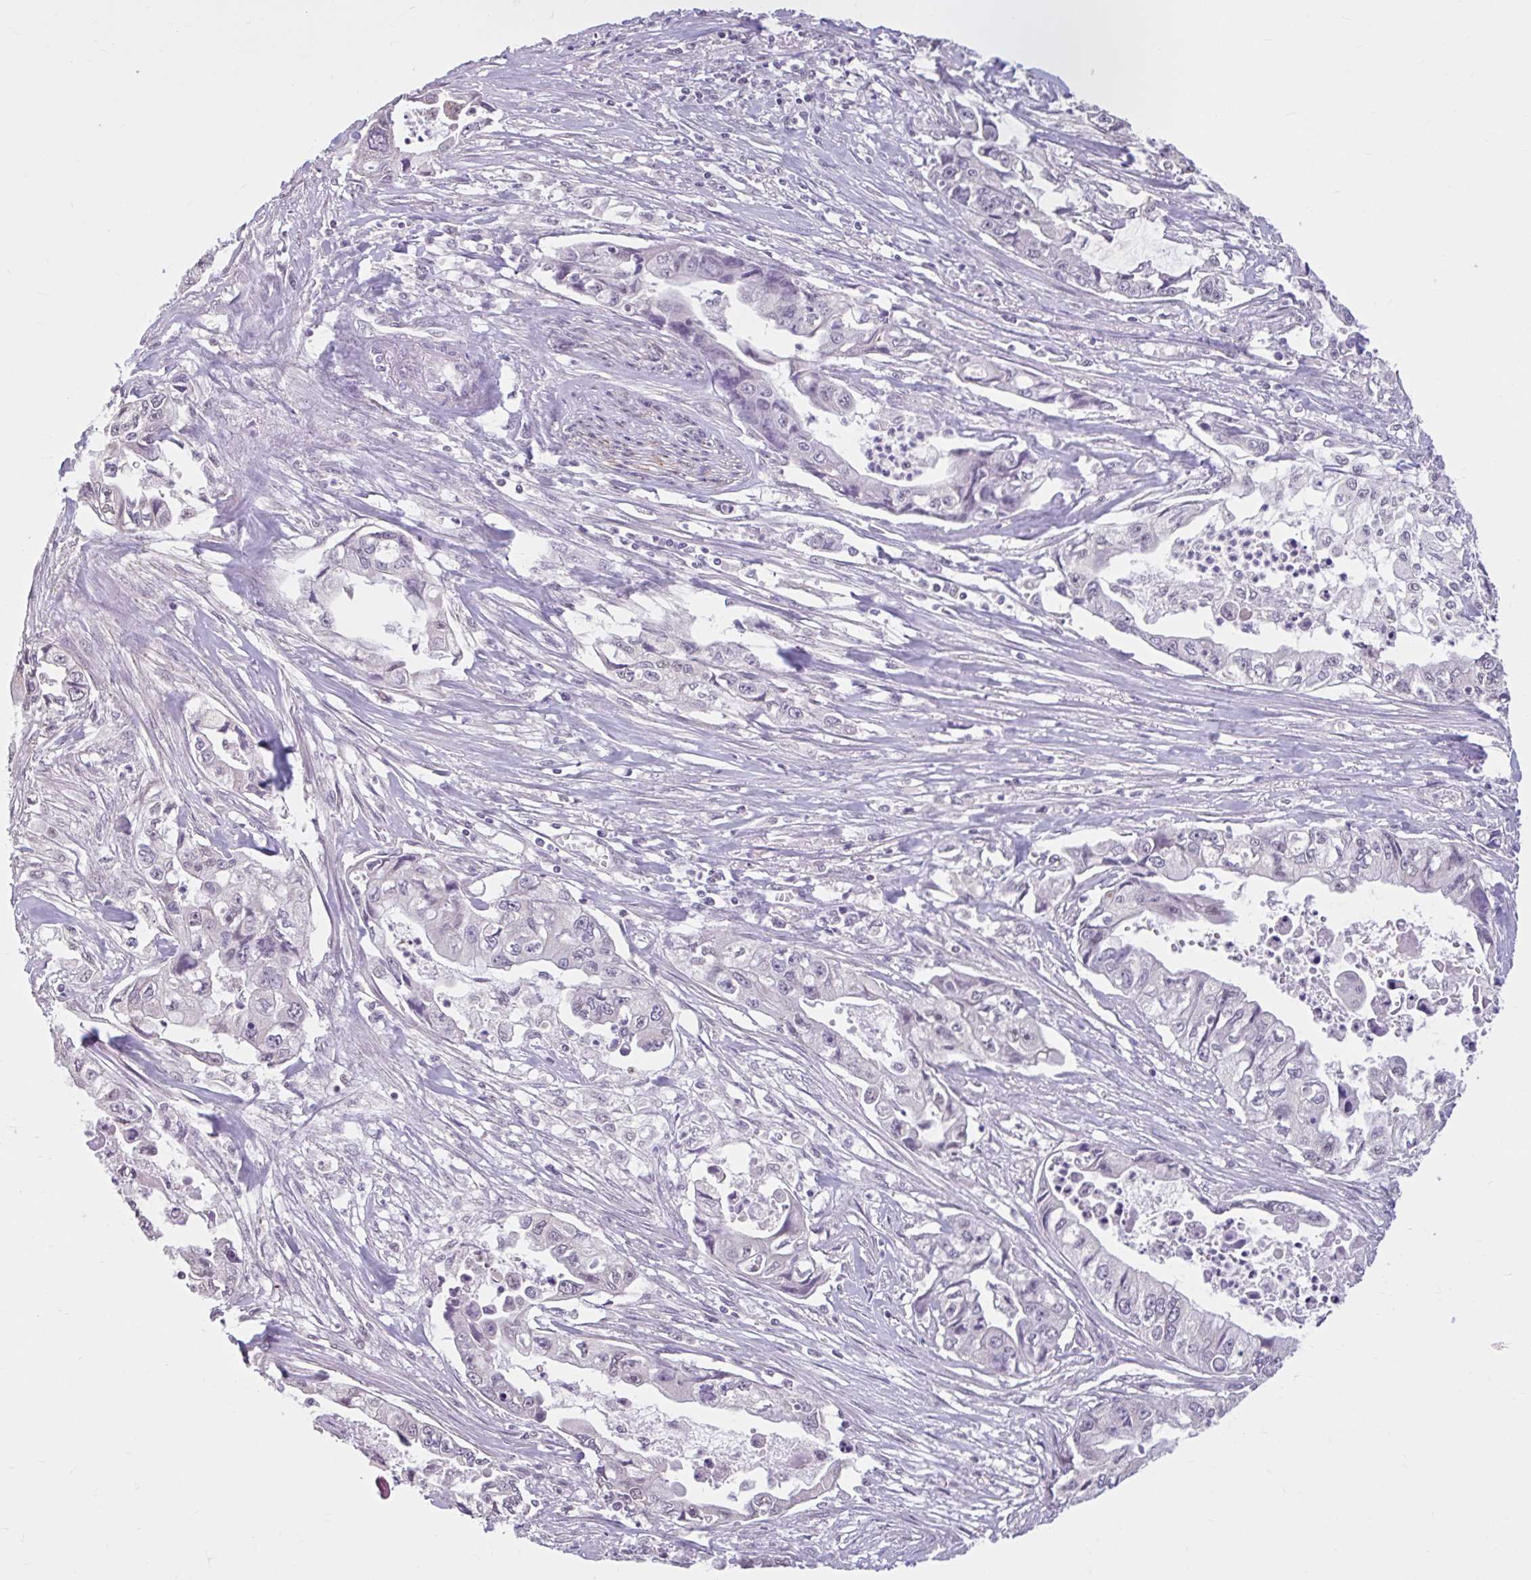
{"staining": {"intensity": "negative", "quantity": "none", "location": "none"}, "tissue": "pancreatic cancer", "cell_type": "Tumor cells", "image_type": "cancer", "snomed": [{"axis": "morphology", "description": "Adenocarcinoma, NOS"}, {"axis": "topography", "description": "Pancreas"}], "caption": "This is an immunohistochemistry photomicrograph of human adenocarcinoma (pancreatic). There is no positivity in tumor cells.", "gene": "CDH19", "patient": {"sex": "male", "age": 66}}